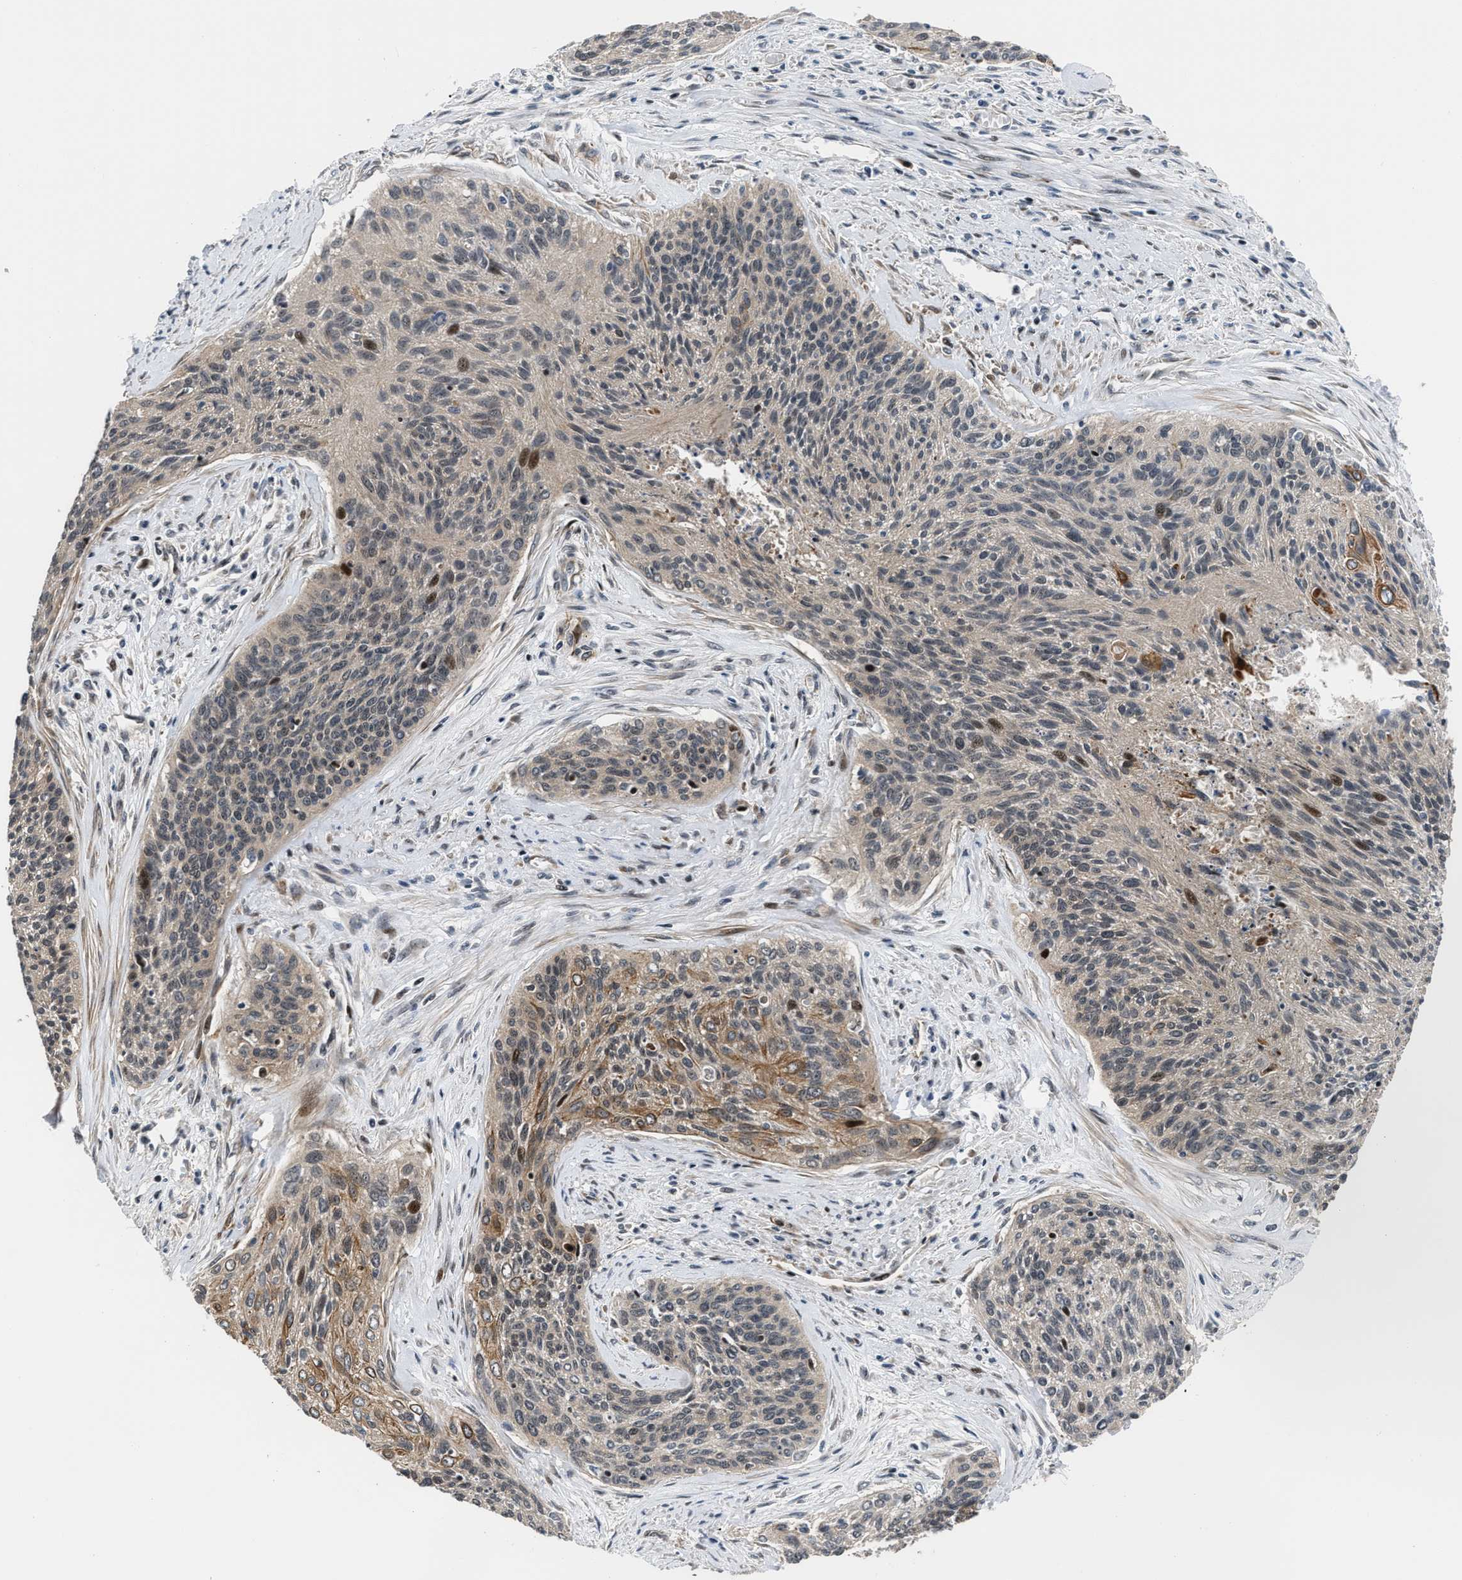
{"staining": {"intensity": "moderate", "quantity": "25%-75%", "location": "cytoplasmic/membranous,nuclear"}, "tissue": "cervical cancer", "cell_type": "Tumor cells", "image_type": "cancer", "snomed": [{"axis": "morphology", "description": "Squamous cell carcinoma, NOS"}, {"axis": "topography", "description": "Cervix"}], "caption": "Cervical cancer (squamous cell carcinoma) tissue shows moderate cytoplasmic/membranous and nuclear expression in about 25%-75% of tumor cells Using DAB (3,3'-diaminobenzidine) (brown) and hematoxylin (blue) stains, captured at high magnification using brightfield microscopy.", "gene": "ALDH3A2", "patient": {"sex": "female", "age": 55}}